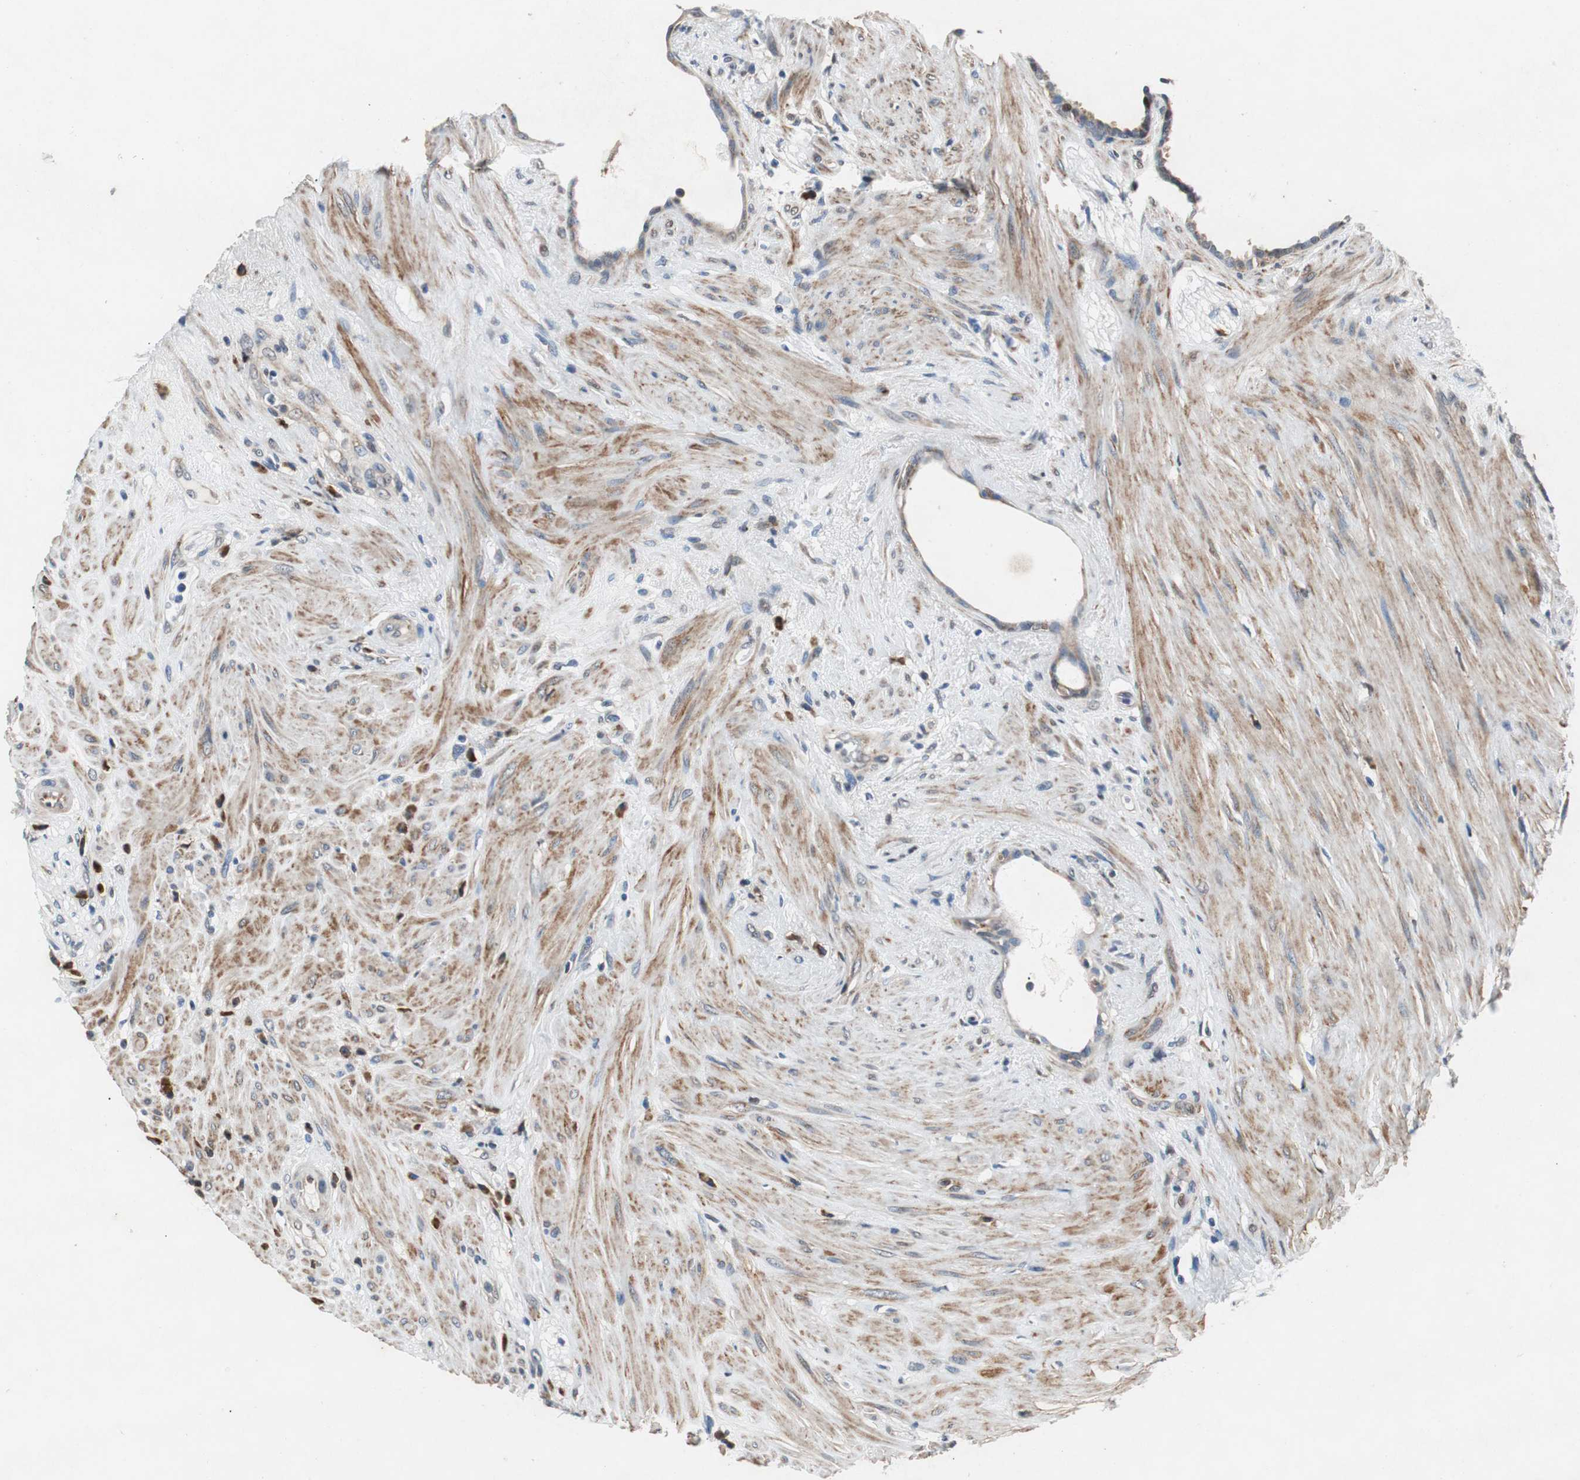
{"staining": {"intensity": "moderate", "quantity": ">75%", "location": "cytoplasmic/membranous"}, "tissue": "seminal vesicle", "cell_type": "Glandular cells", "image_type": "normal", "snomed": [{"axis": "morphology", "description": "Normal tissue, NOS"}, {"axis": "topography", "description": "Seminal veicle"}], "caption": "Approximately >75% of glandular cells in unremarkable seminal vesicle display moderate cytoplasmic/membranous protein positivity as visualized by brown immunohistochemical staining.", "gene": "RPL35", "patient": {"sex": "male", "age": 61}}